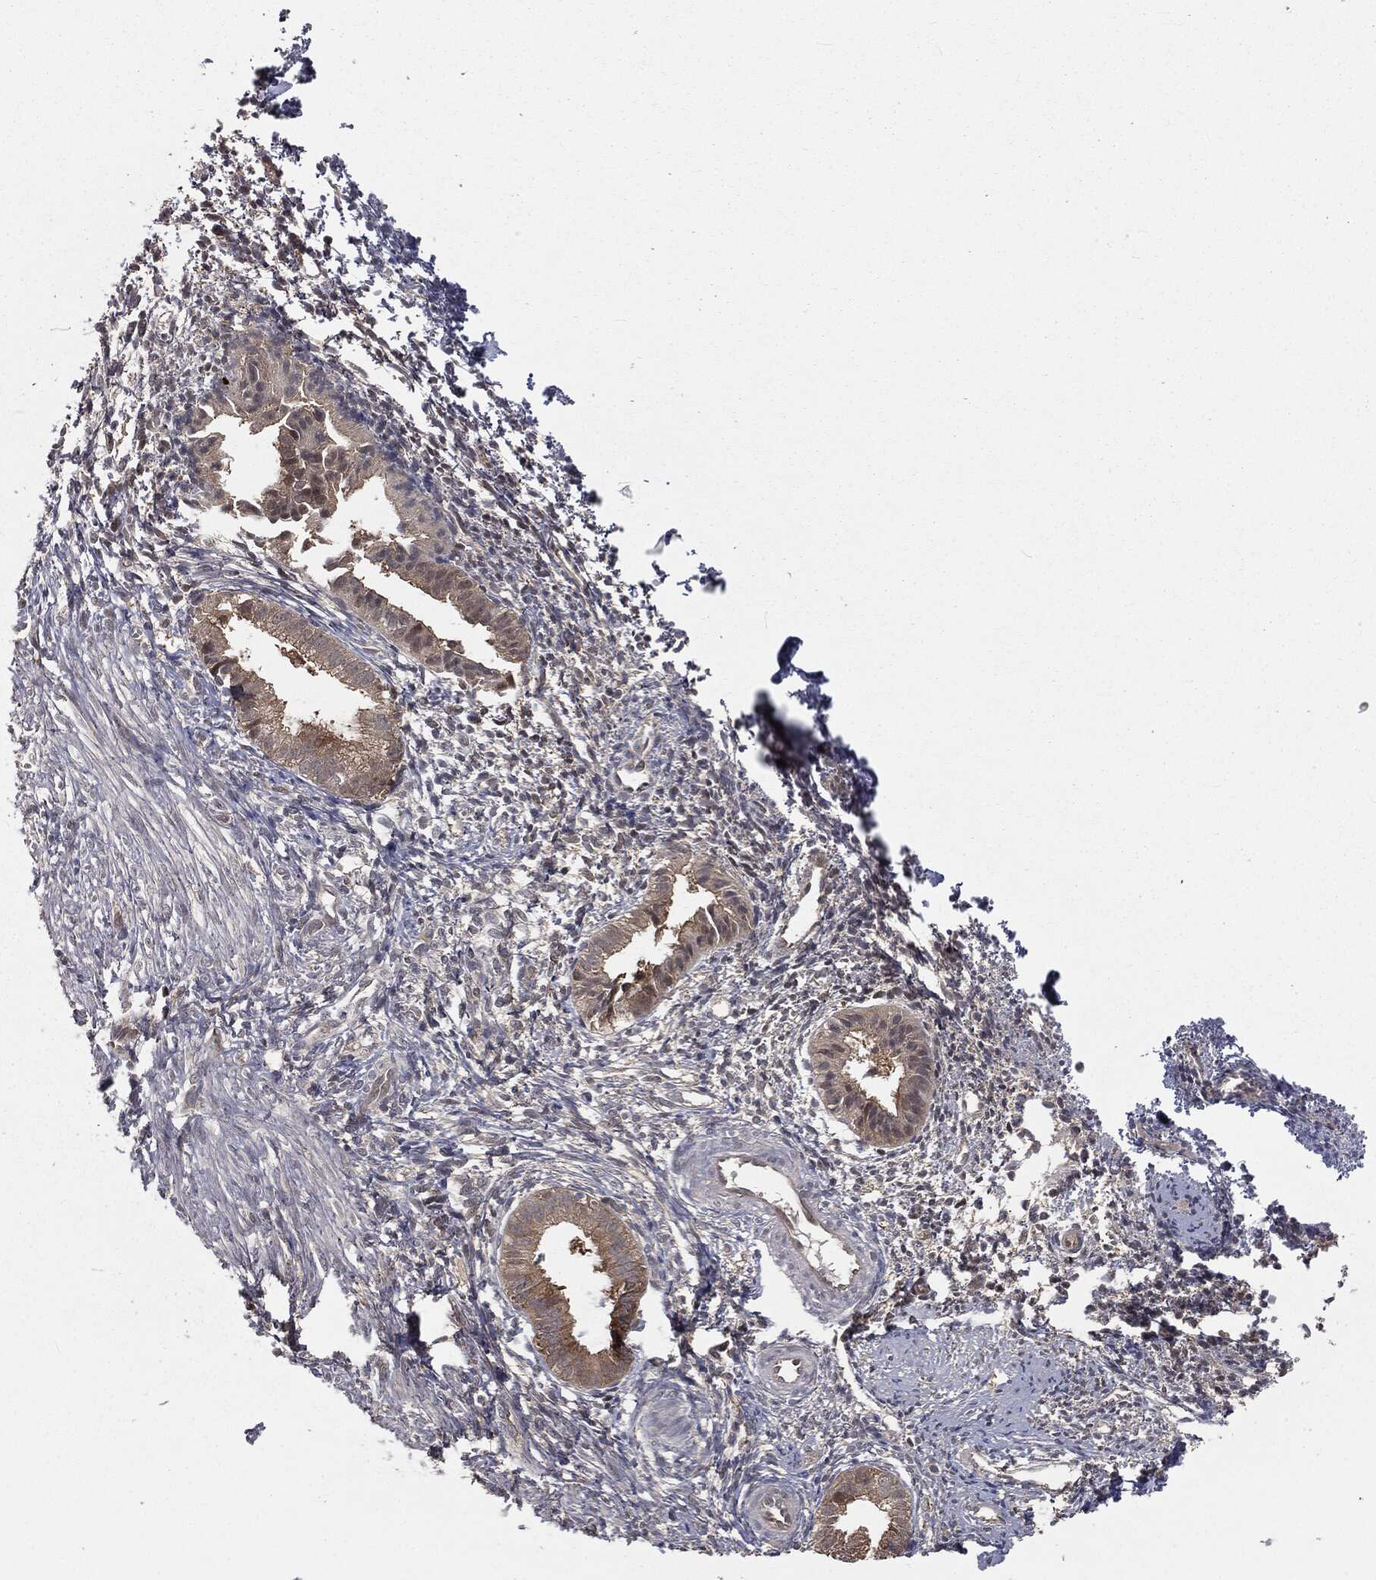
{"staining": {"intensity": "negative", "quantity": "none", "location": "none"}, "tissue": "endometrium", "cell_type": "Cells in endometrial stroma", "image_type": "normal", "snomed": [{"axis": "morphology", "description": "Normal tissue, NOS"}, {"axis": "topography", "description": "Endometrium"}], "caption": "This is a image of immunohistochemistry staining of normal endometrium, which shows no expression in cells in endometrial stroma.", "gene": "FBXO7", "patient": {"sex": "female", "age": 47}}